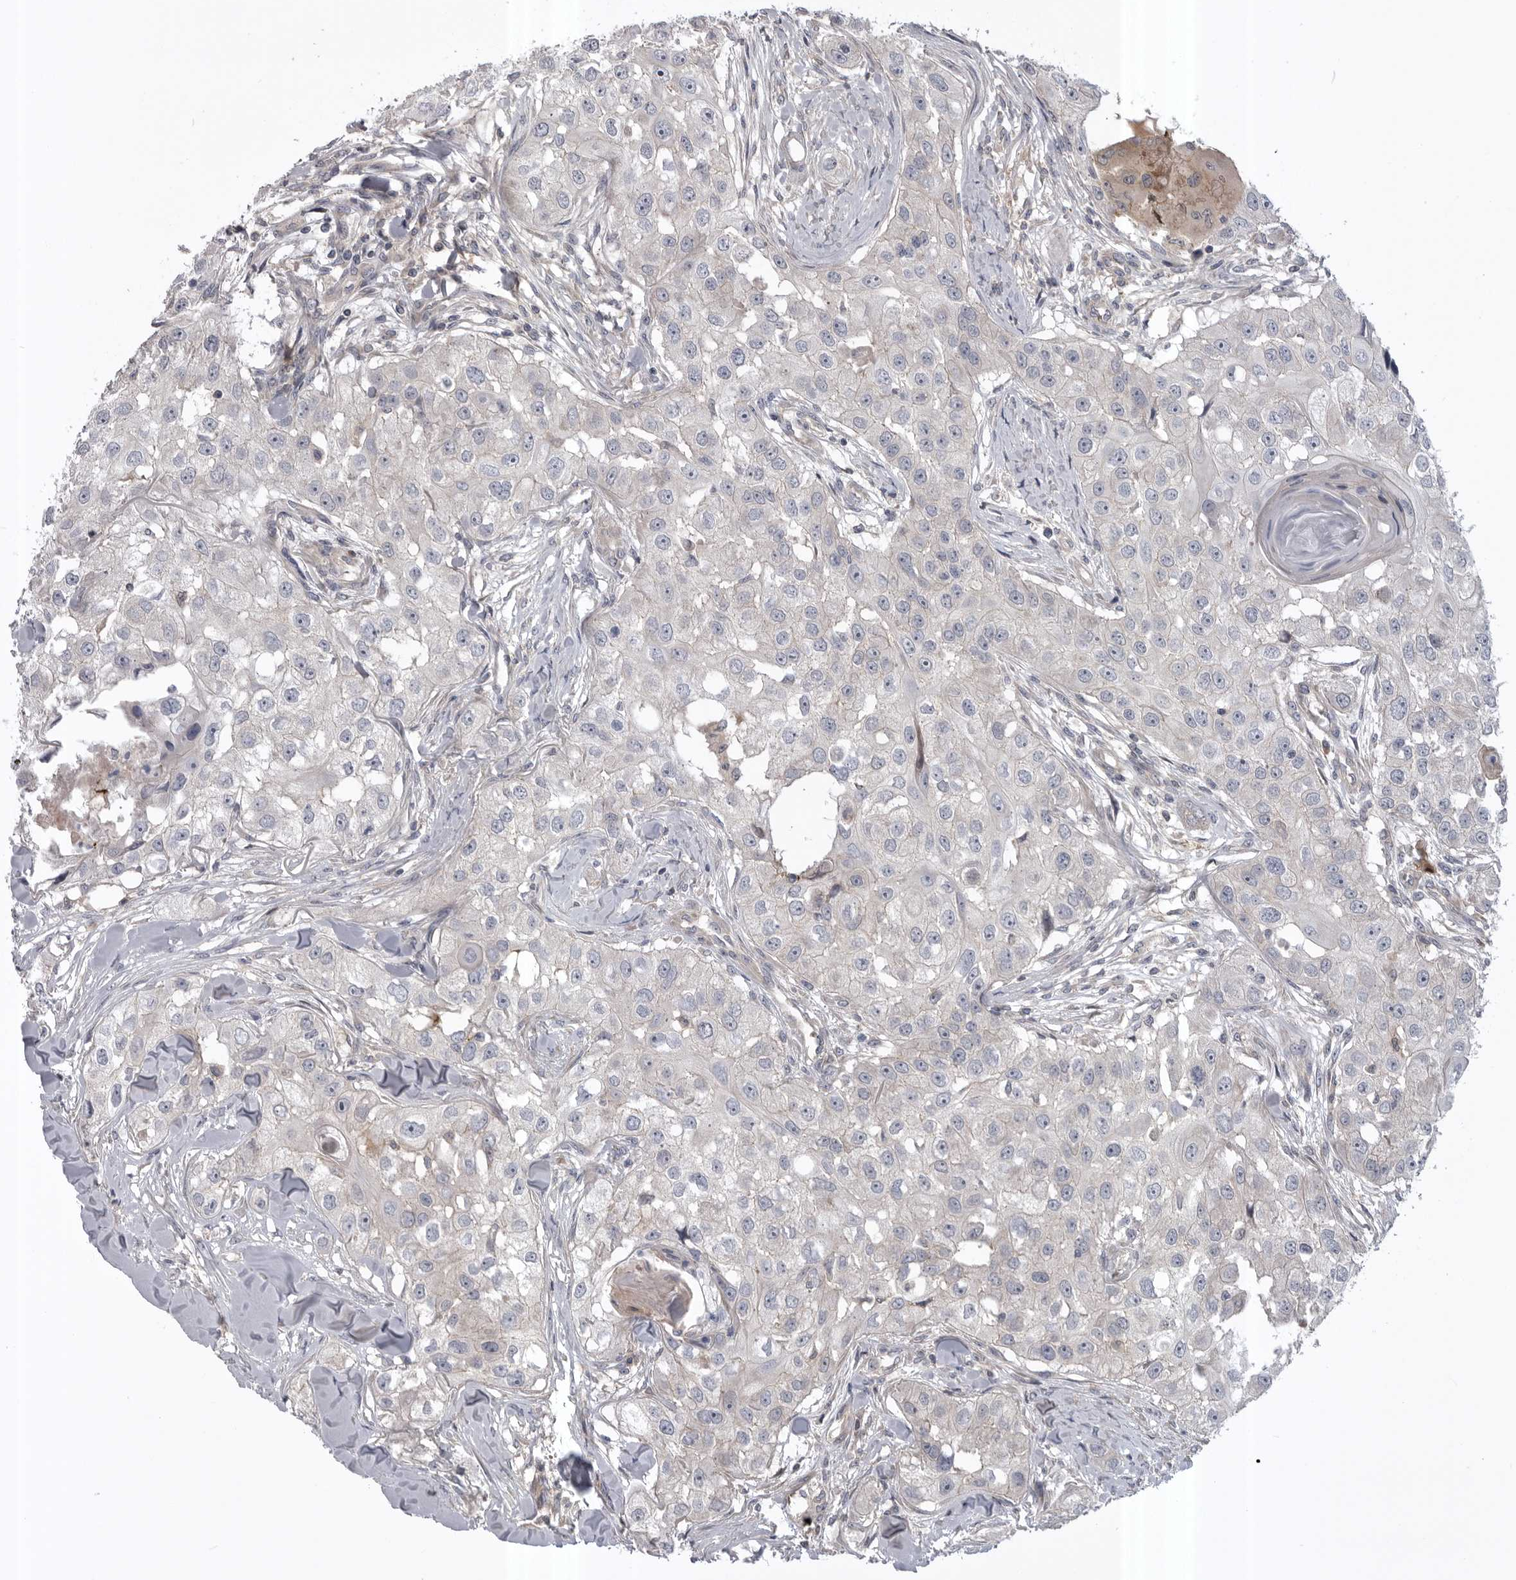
{"staining": {"intensity": "negative", "quantity": "none", "location": "none"}, "tissue": "head and neck cancer", "cell_type": "Tumor cells", "image_type": "cancer", "snomed": [{"axis": "morphology", "description": "Normal tissue, NOS"}, {"axis": "morphology", "description": "Squamous cell carcinoma, NOS"}, {"axis": "topography", "description": "Skeletal muscle"}, {"axis": "topography", "description": "Head-Neck"}], "caption": "Tumor cells are negative for protein expression in human head and neck cancer.", "gene": "RAB3GAP2", "patient": {"sex": "male", "age": 51}}